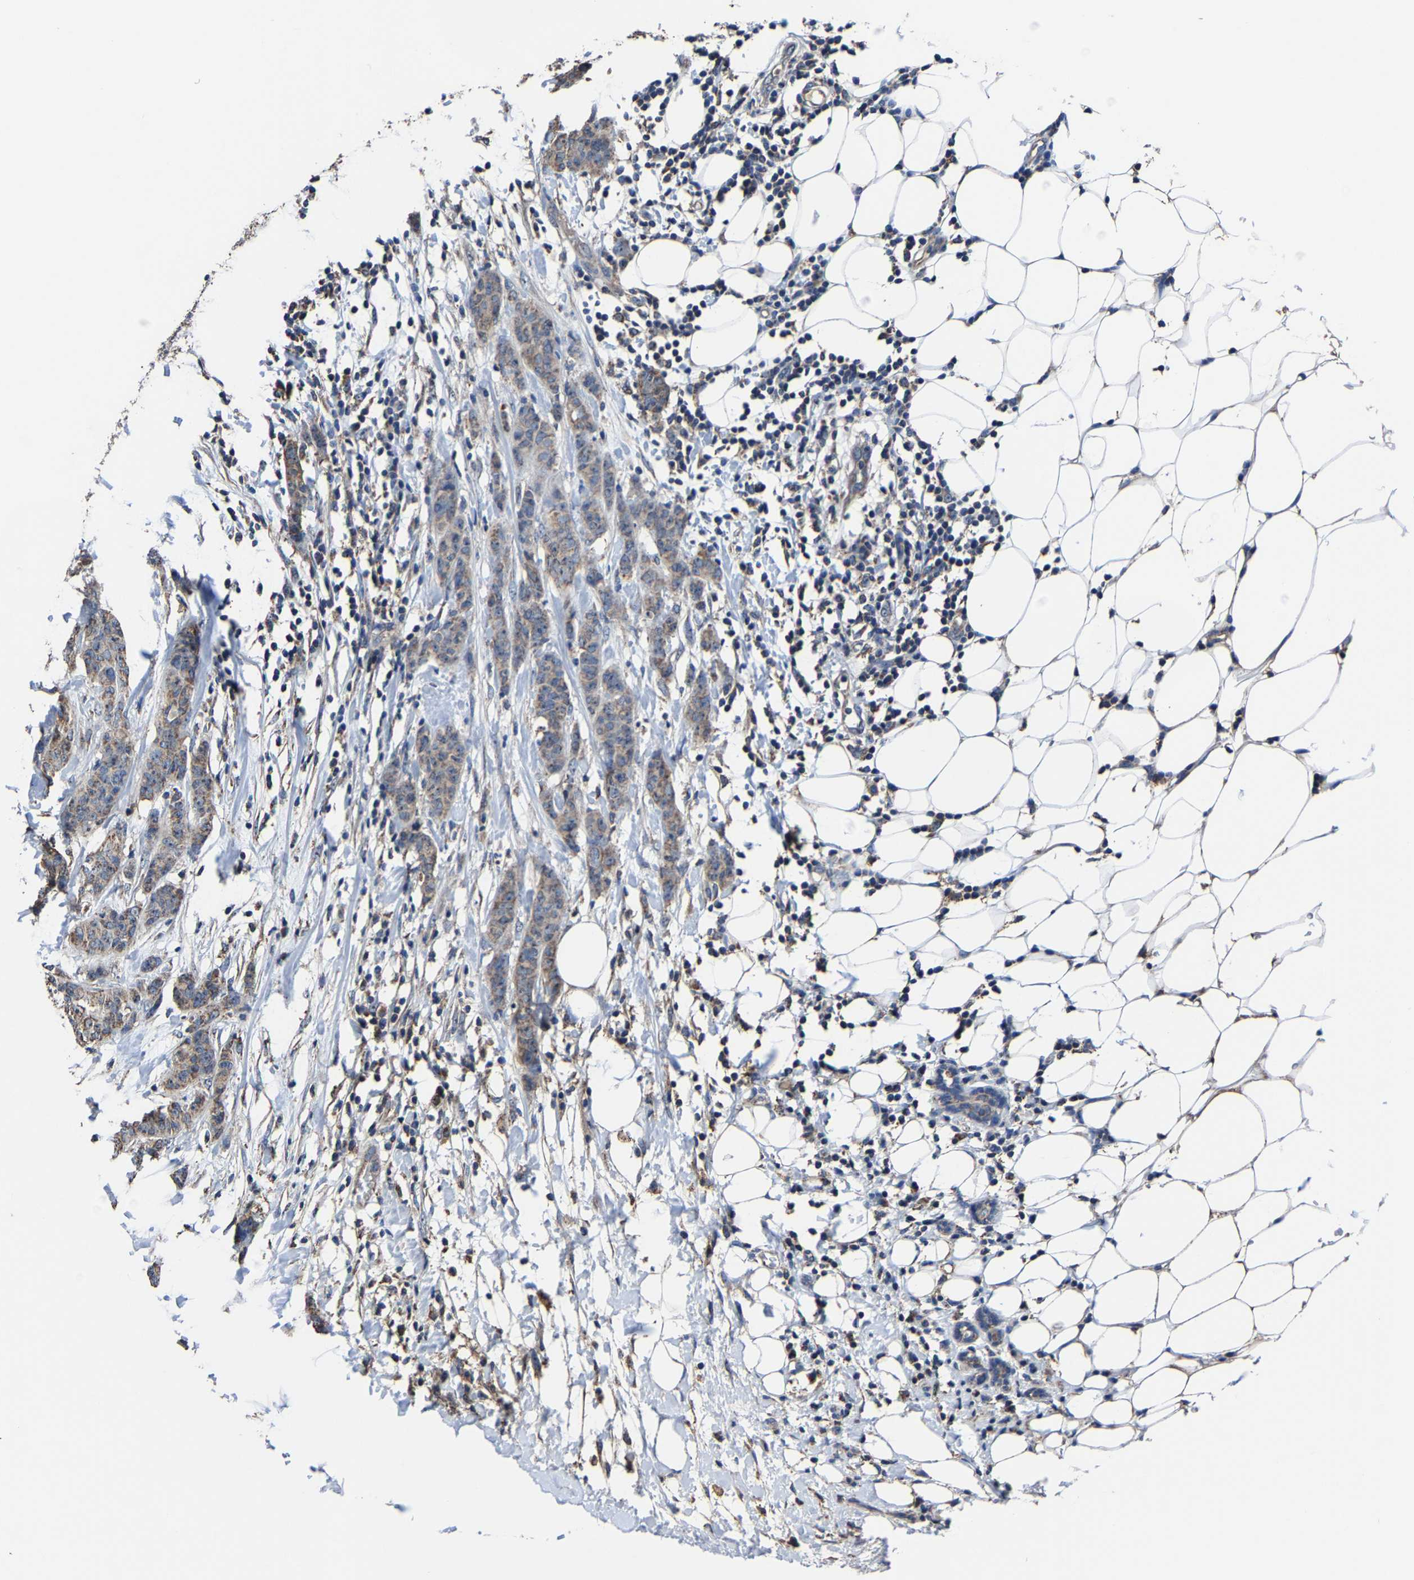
{"staining": {"intensity": "moderate", "quantity": ">75%", "location": "cytoplasmic/membranous"}, "tissue": "breast cancer", "cell_type": "Tumor cells", "image_type": "cancer", "snomed": [{"axis": "morphology", "description": "Normal tissue, NOS"}, {"axis": "morphology", "description": "Duct carcinoma"}, {"axis": "topography", "description": "Breast"}], "caption": "An image showing moderate cytoplasmic/membranous positivity in approximately >75% of tumor cells in breast intraductal carcinoma, as visualized by brown immunohistochemical staining.", "gene": "ZCCHC7", "patient": {"sex": "female", "age": 40}}